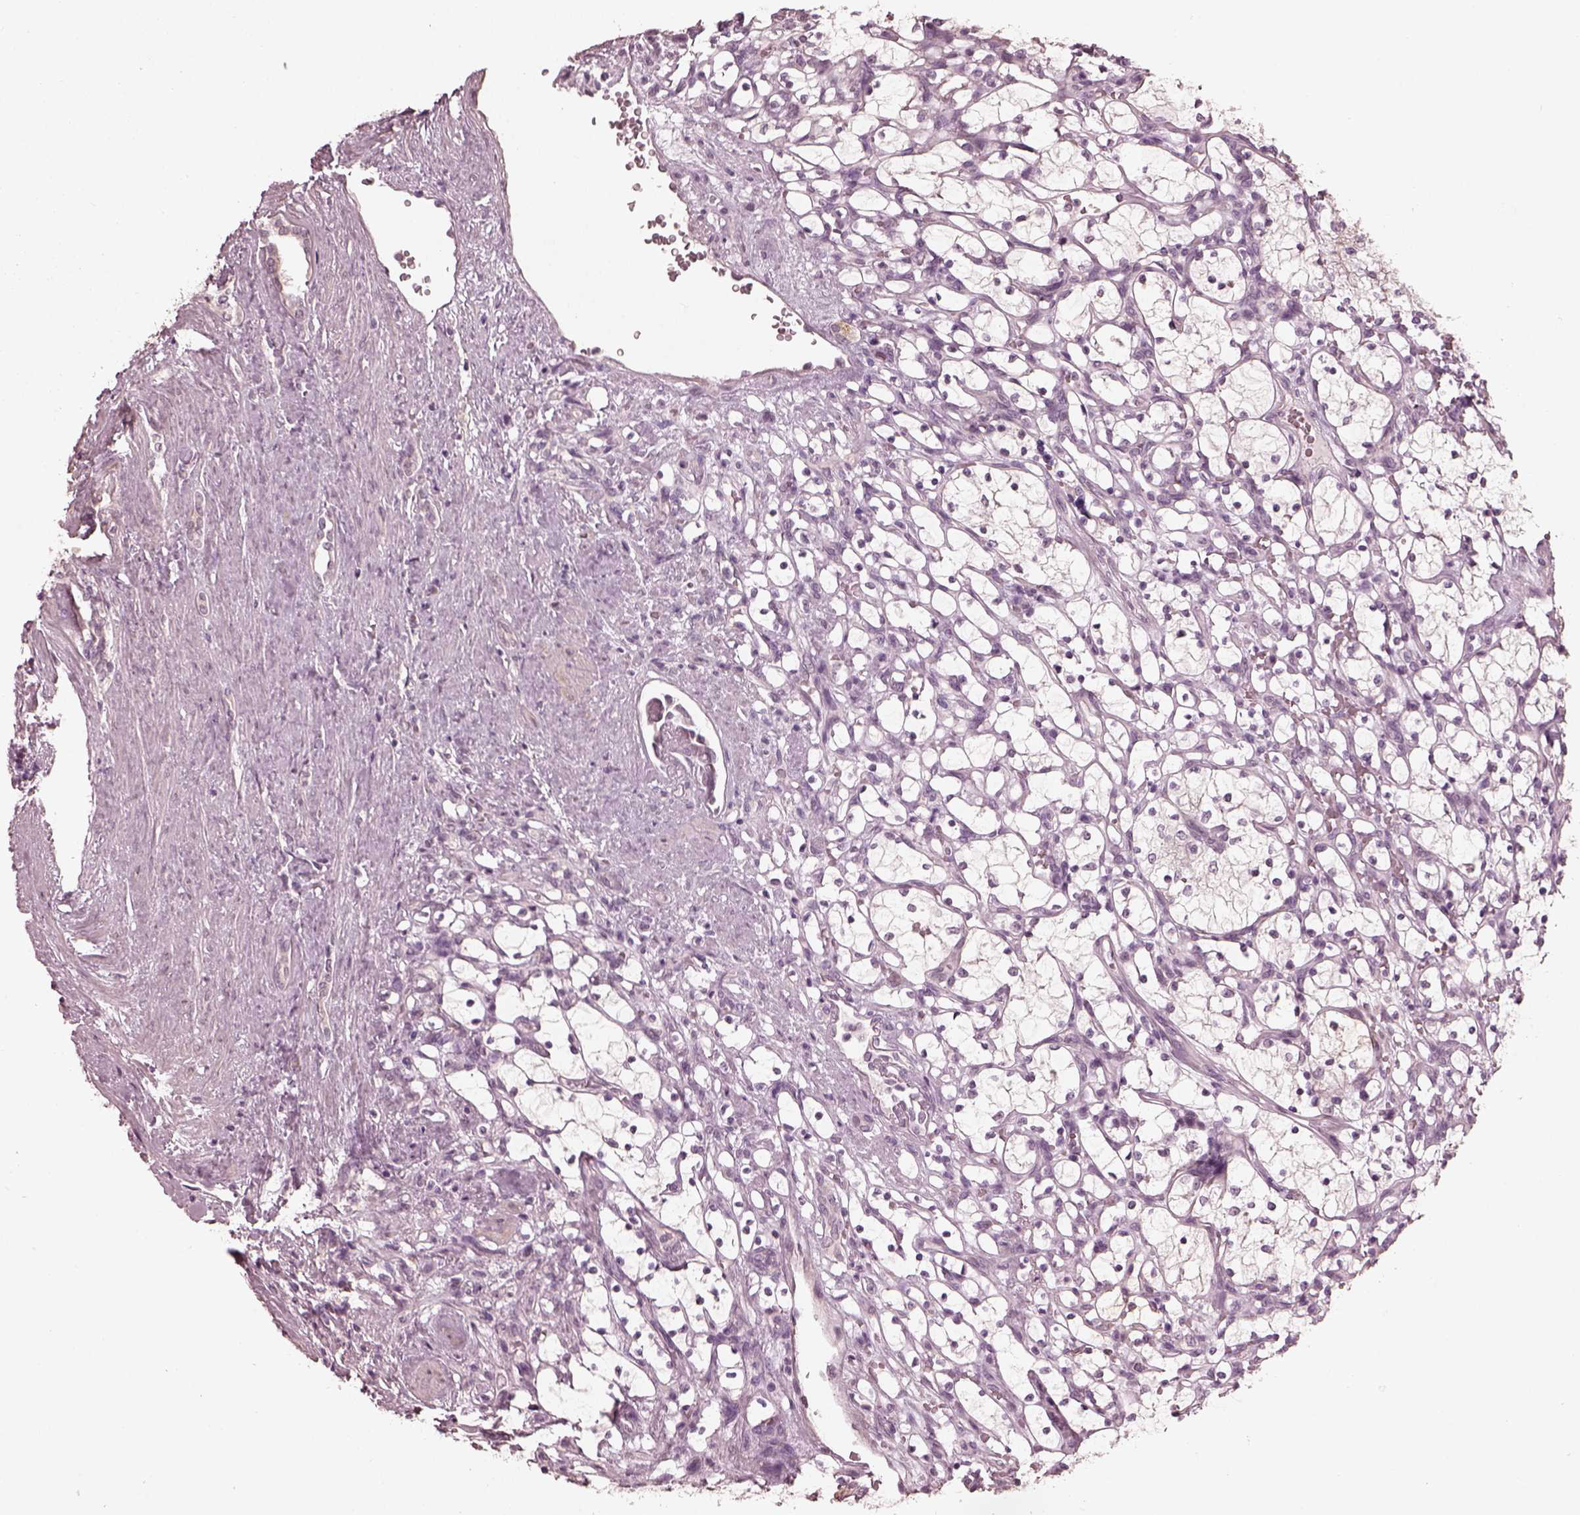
{"staining": {"intensity": "negative", "quantity": "none", "location": "none"}, "tissue": "renal cancer", "cell_type": "Tumor cells", "image_type": "cancer", "snomed": [{"axis": "morphology", "description": "Adenocarcinoma, NOS"}, {"axis": "topography", "description": "Kidney"}], "caption": "A histopathology image of renal adenocarcinoma stained for a protein reveals no brown staining in tumor cells. (DAB immunohistochemistry (IHC), high magnification).", "gene": "OPTC", "patient": {"sex": "female", "age": 69}}